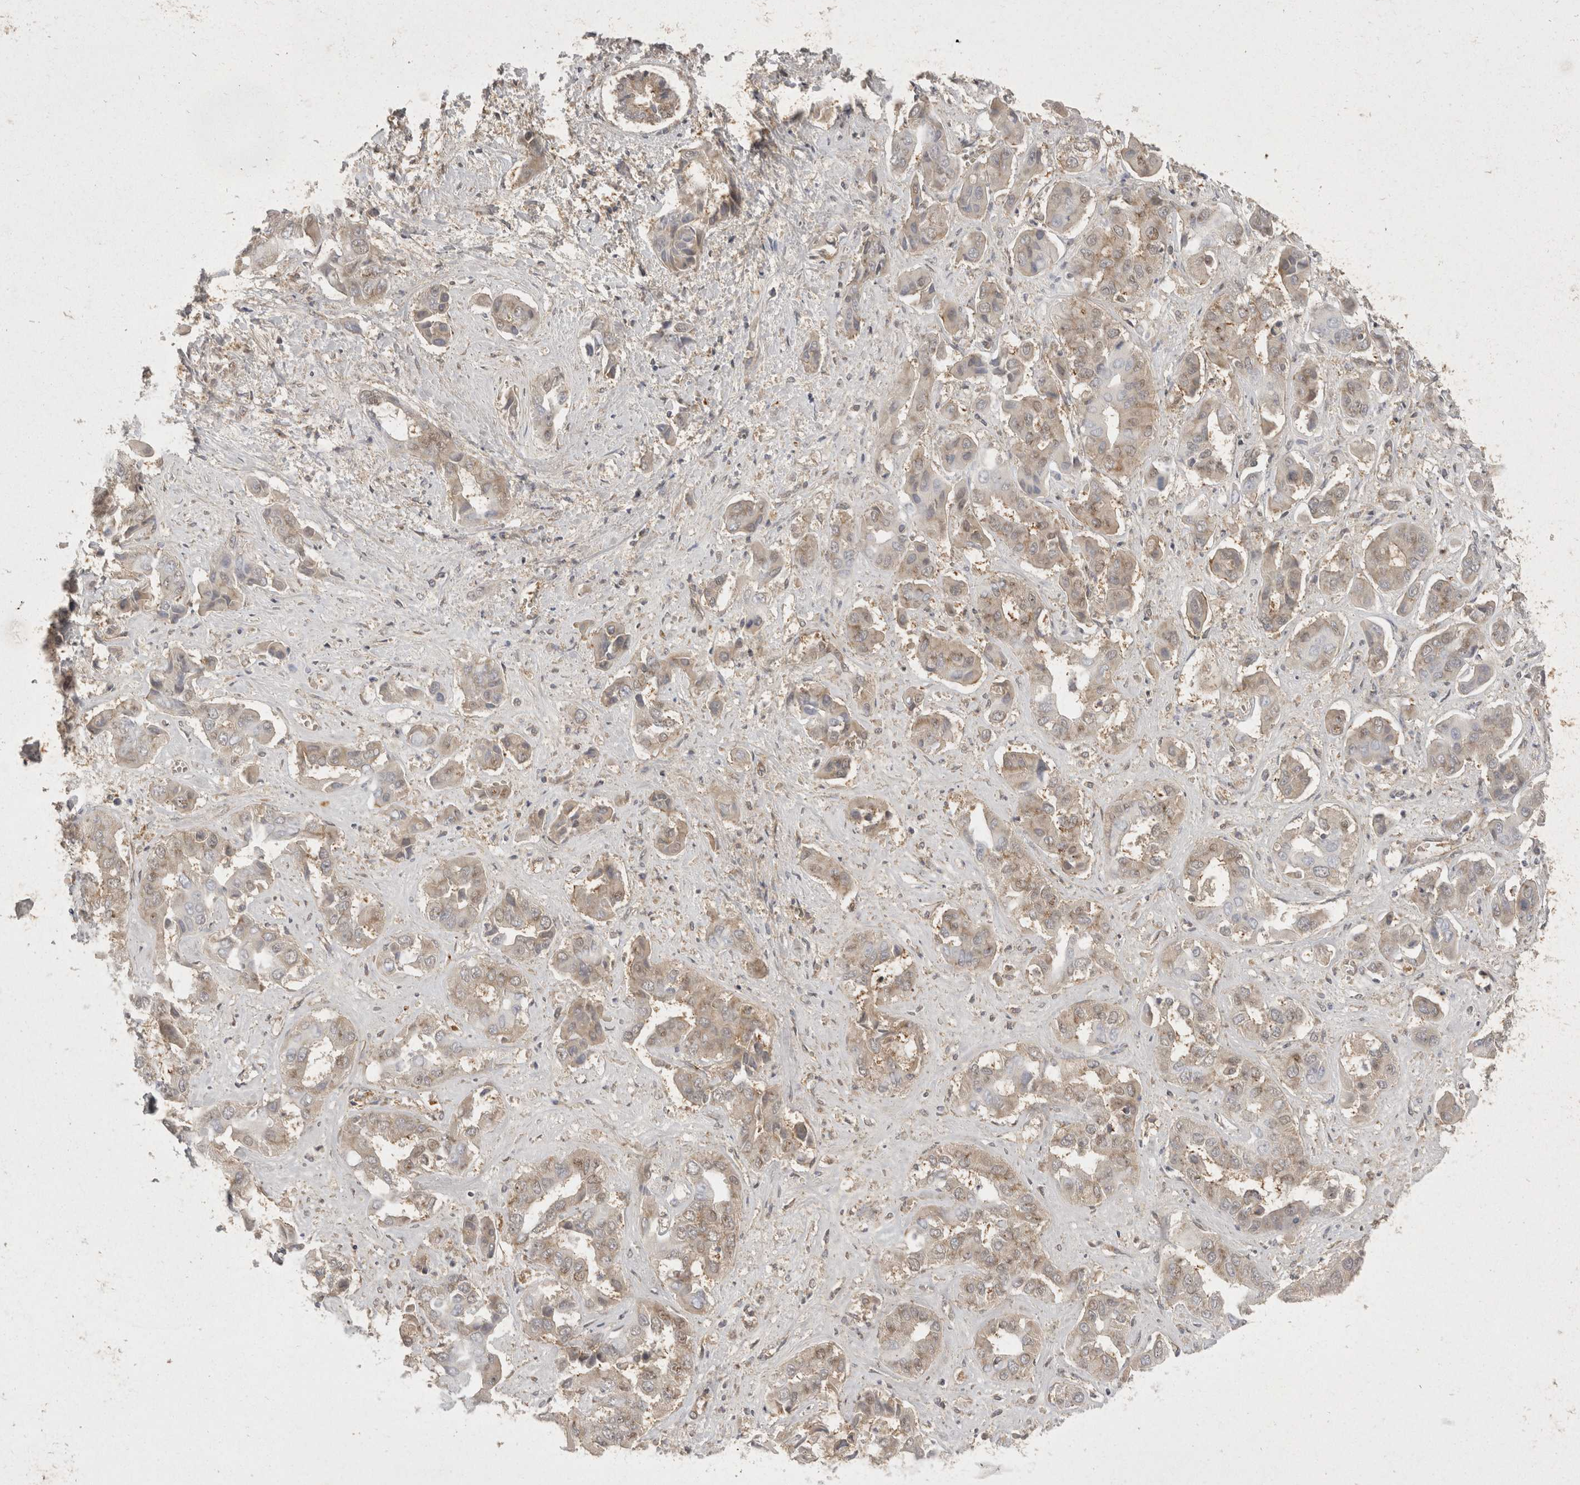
{"staining": {"intensity": "weak", "quantity": "<25%", "location": "cytoplasmic/membranous"}, "tissue": "liver cancer", "cell_type": "Tumor cells", "image_type": "cancer", "snomed": [{"axis": "morphology", "description": "Cholangiocarcinoma"}, {"axis": "topography", "description": "Liver"}], "caption": "The photomicrograph reveals no staining of tumor cells in cholangiocarcinoma (liver). The staining was performed using DAB to visualize the protein expression in brown, while the nuclei were stained in blue with hematoxylin (Magnification: 20x).", "gene": "EIF4G3", "patient": {"sex": "female", "age": 52}}